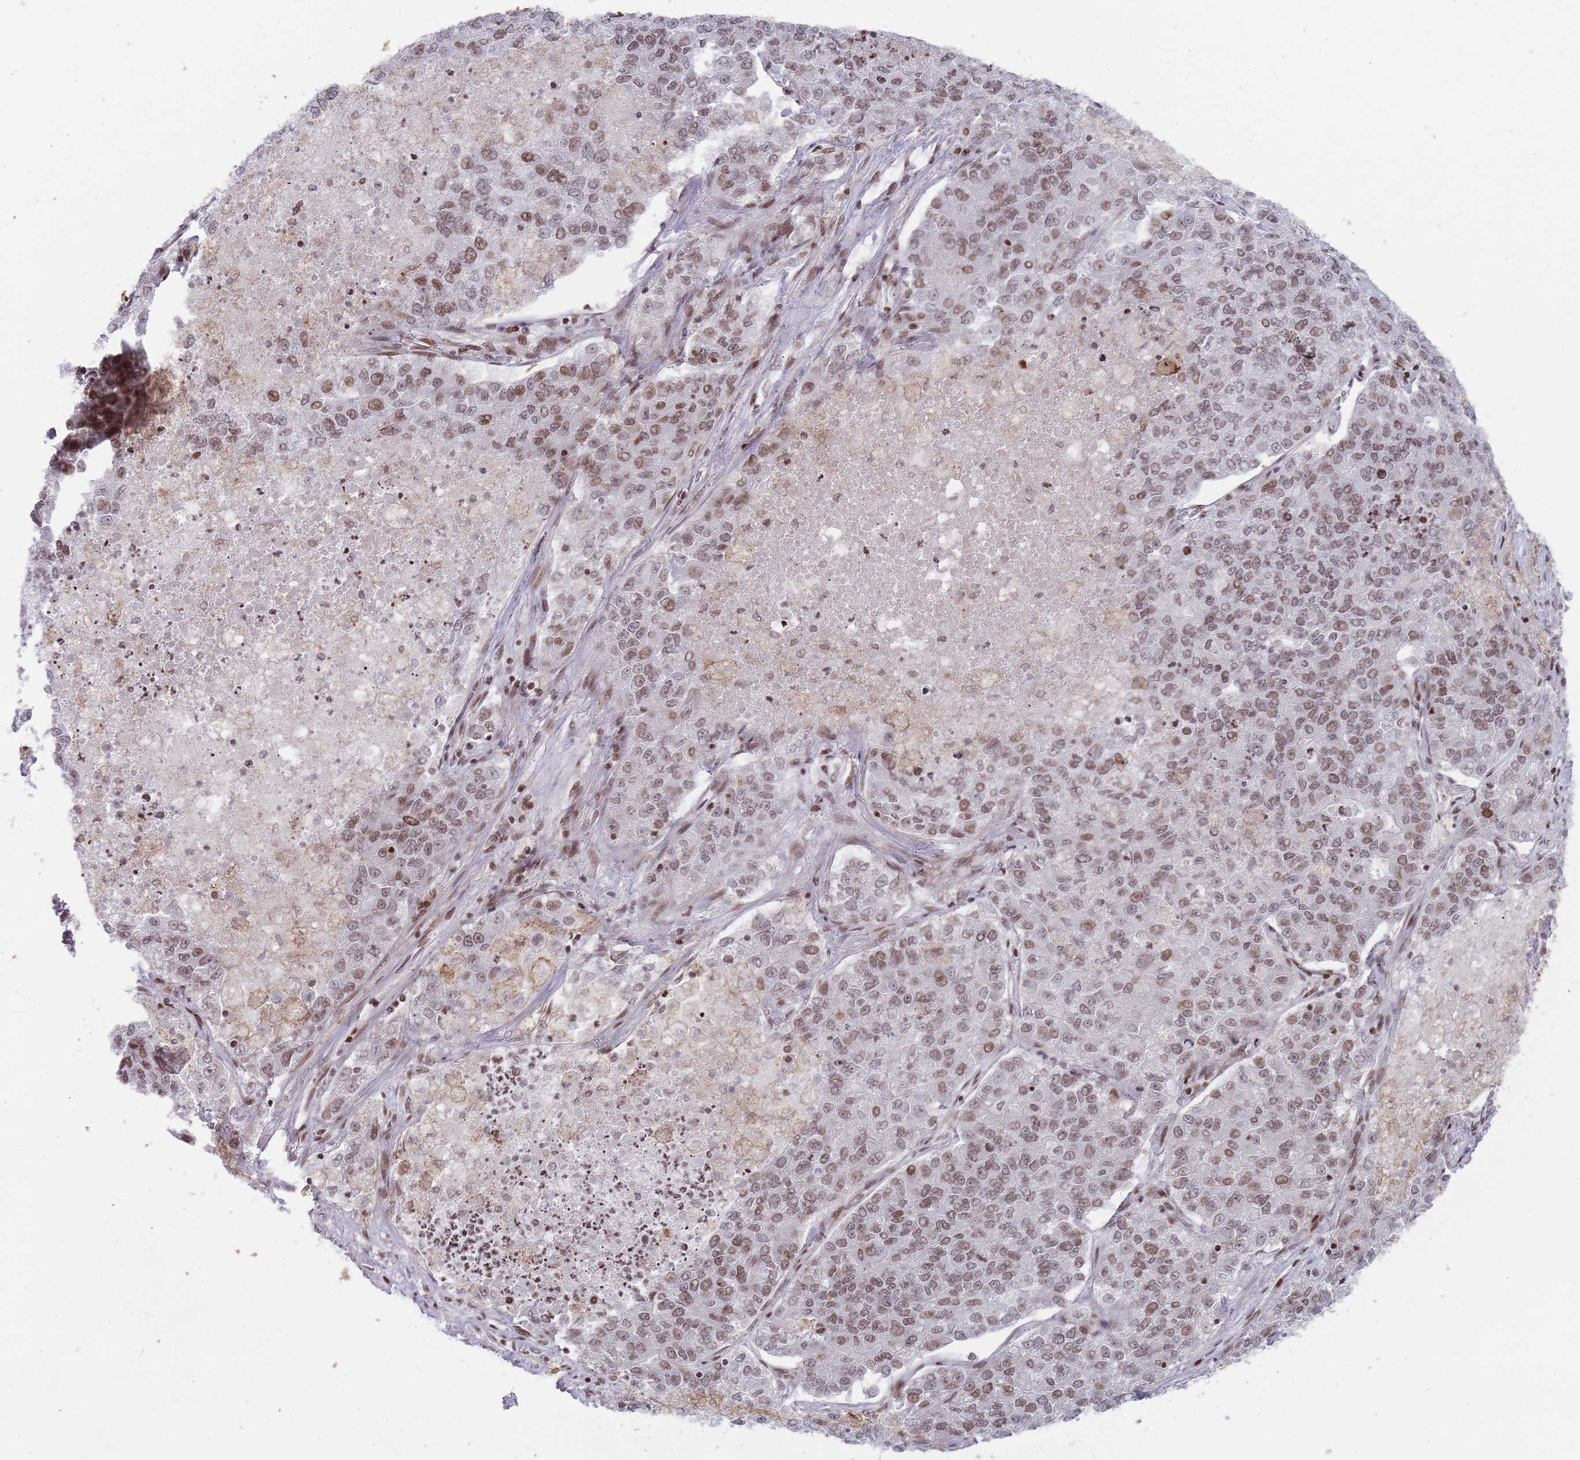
{"staining": {"intensity": "moderate", "quantity": ">75%", "location": "nuclear"}, "tissue": "lung cancer", "cell_type": "Tumor cells", "image_type": "cancer", "snomed": [{"axis": "morphology", "description": "Adenocarcinoma, NOS"}, {"axis": "topography", "description": "Lung"}], "caption": "Immunohistochemical staining of human lung adenocarcinoma shows medium levels of moderate nuclear expression in approximately >75% of tumor cells. The staining was performed using DAB (3,3'-diaminobenzidine), with brown indicating positive protein expression. Nuclei are stained blue with hematoxylin.", "gene": "HDAC8", "patient": {"sex": "male", "age": 49}}